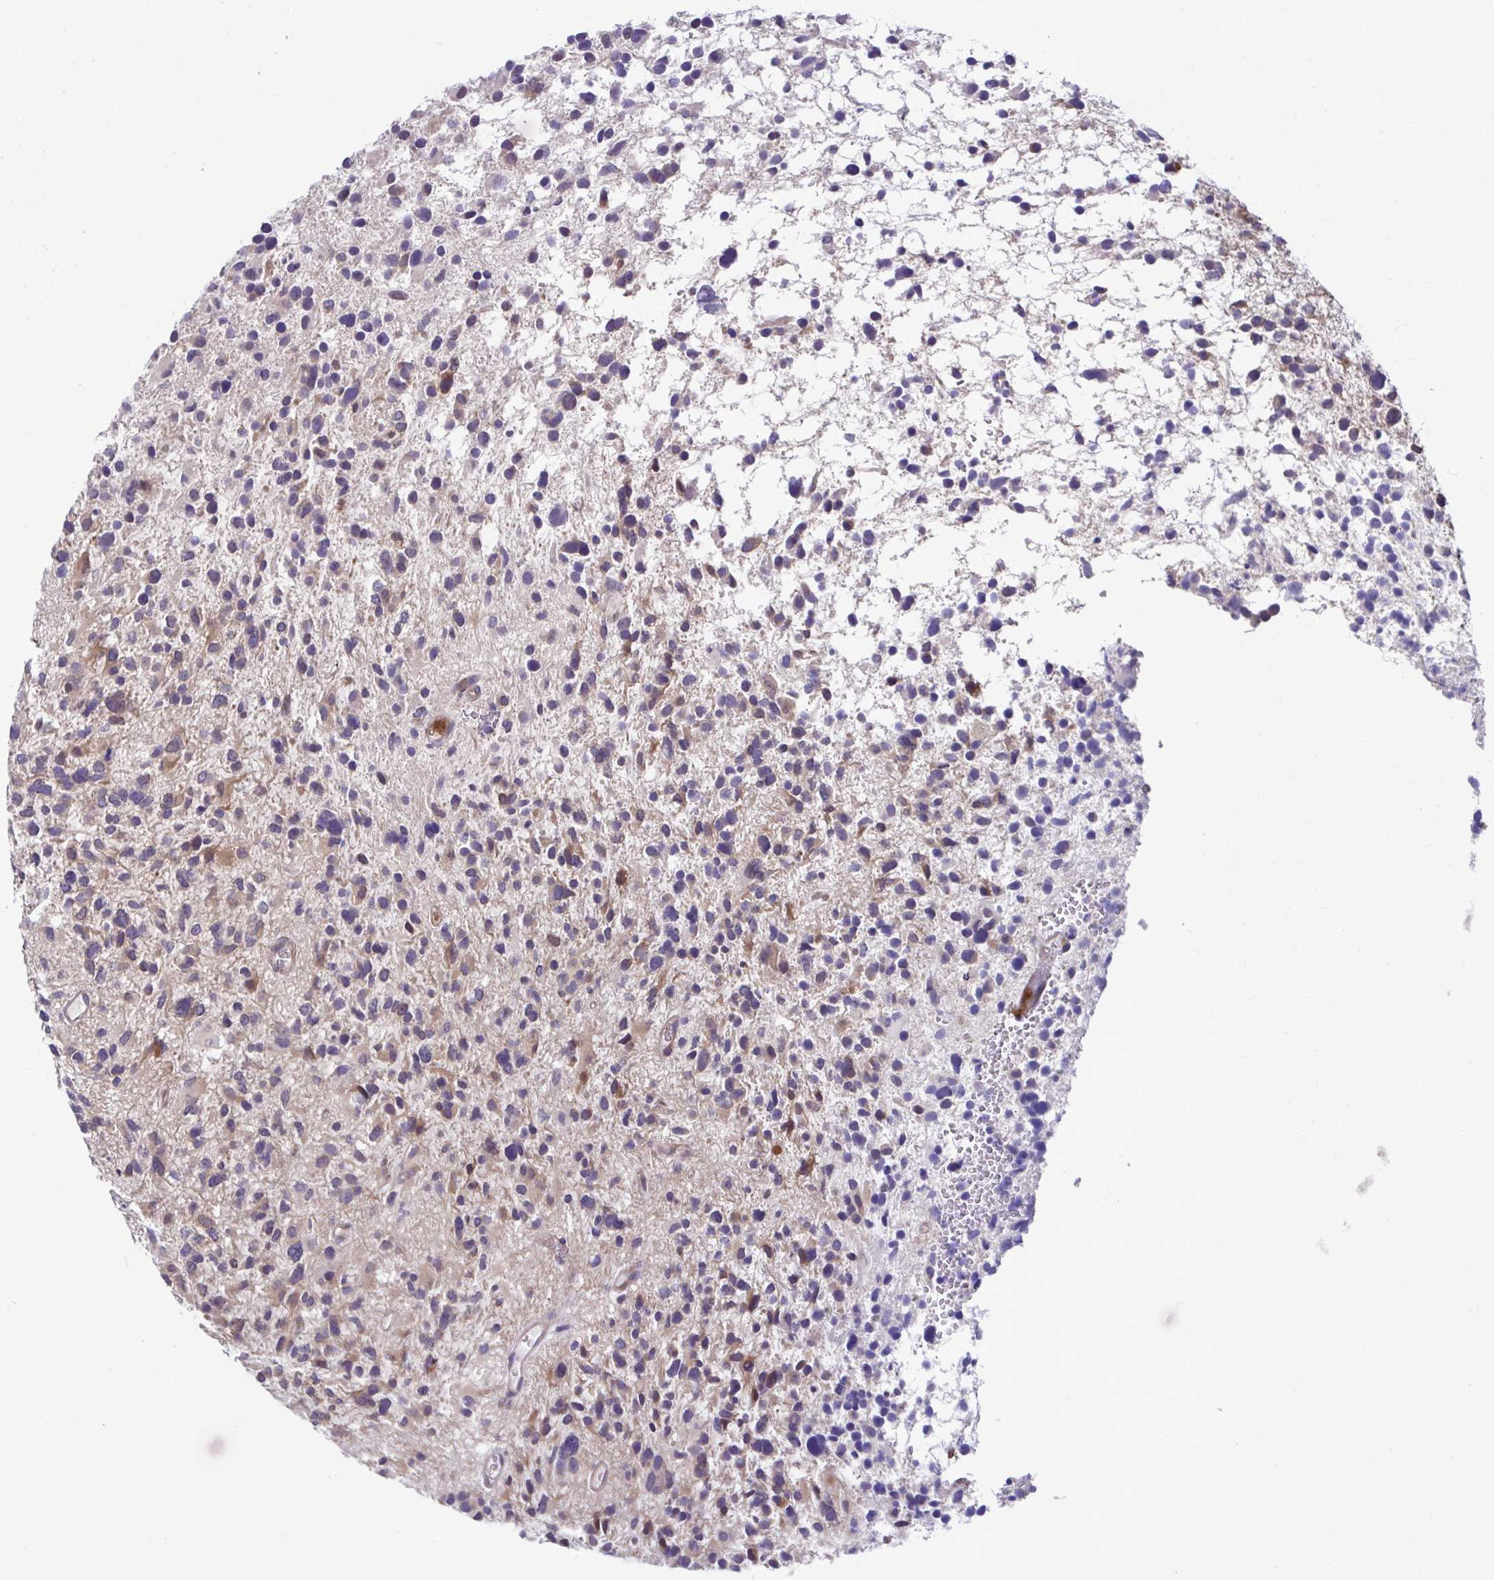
{"staining": {"intensity": "moderate", "quantity": "25%-75%", "location": "cytoplasmic/membranous"}, "tissue": "glioma", "cell_type": "Tumor cells", "image_type": "cancer", "snomed": [{"axis": "morphology", "description": "Glioma, malignant, High grade"}, {"axis": "topography", "description": "Brain"}], "caption": "This micrograph displays immunohistochemistry (IHC) staining of human malignant glioma (high-grade), with medium moderate cytoplasmic/membranous staining in approximately 25%-75% of tumor cells.", "gene": "PCDHB7", "patient": {"sex": "female", "age": 11}}